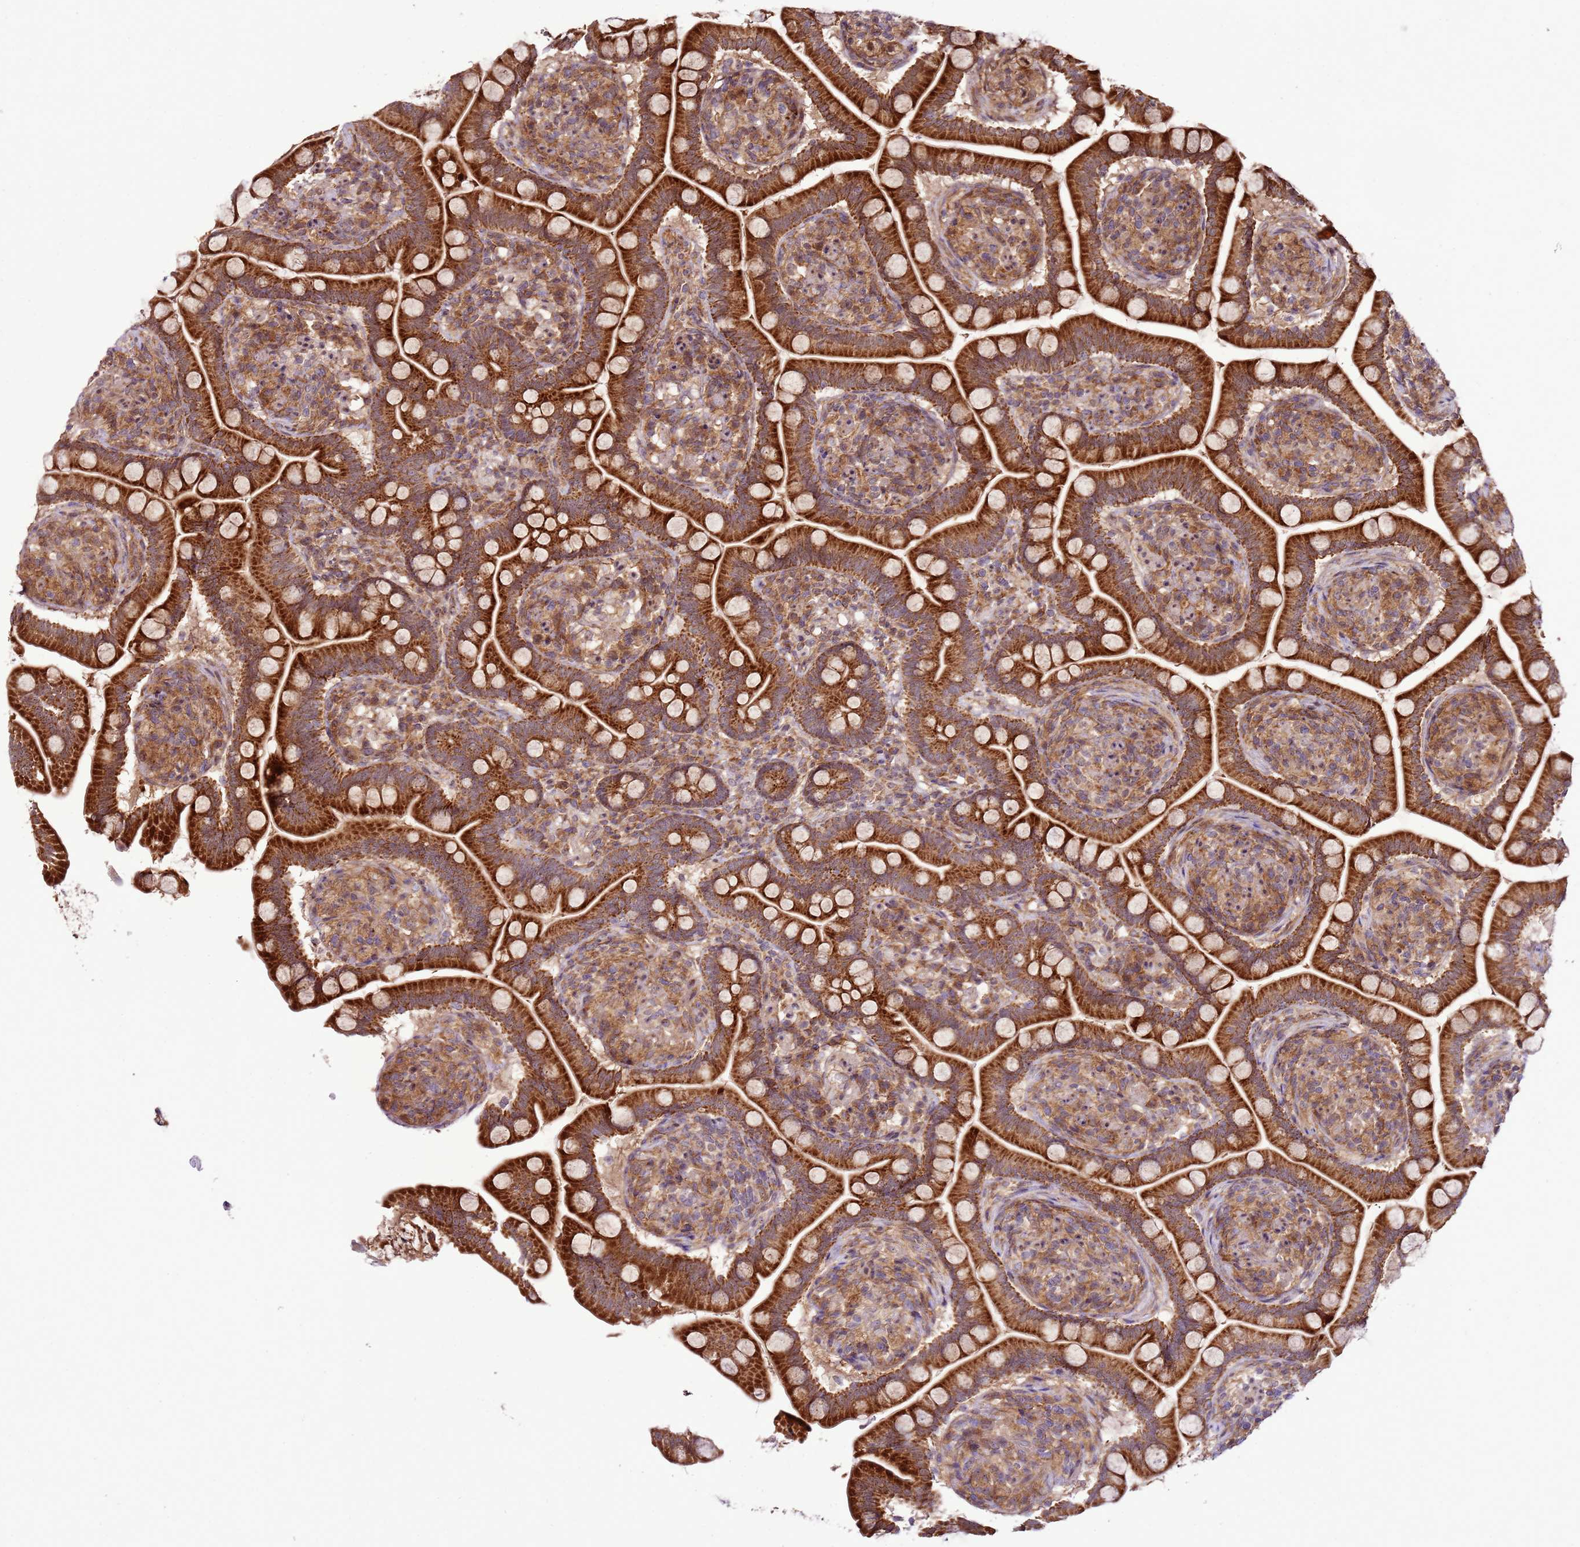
{"staining": {"intensity": "strong", "quantity": ">75%", "location": "cytoplasmic/membranous"}, "tissue": "small intestine", "cell_type": "Glandular cells", "image_type": "normal", "snomed": [{"axis": "morphology", "description": "Normal tissue, NOS"}, {"axis": "topography", "description": "Small intestine"}], "caption": "A high-resolution histopathology image shows immunohistochemistry (IHC) staining of unremarkable small intestine, which exhibits strong cytoplasmic/membranous expression in approximately >75% of glandular cells.", "gene": "RASA3", "patient": {"sex": "female", "age": 64}}